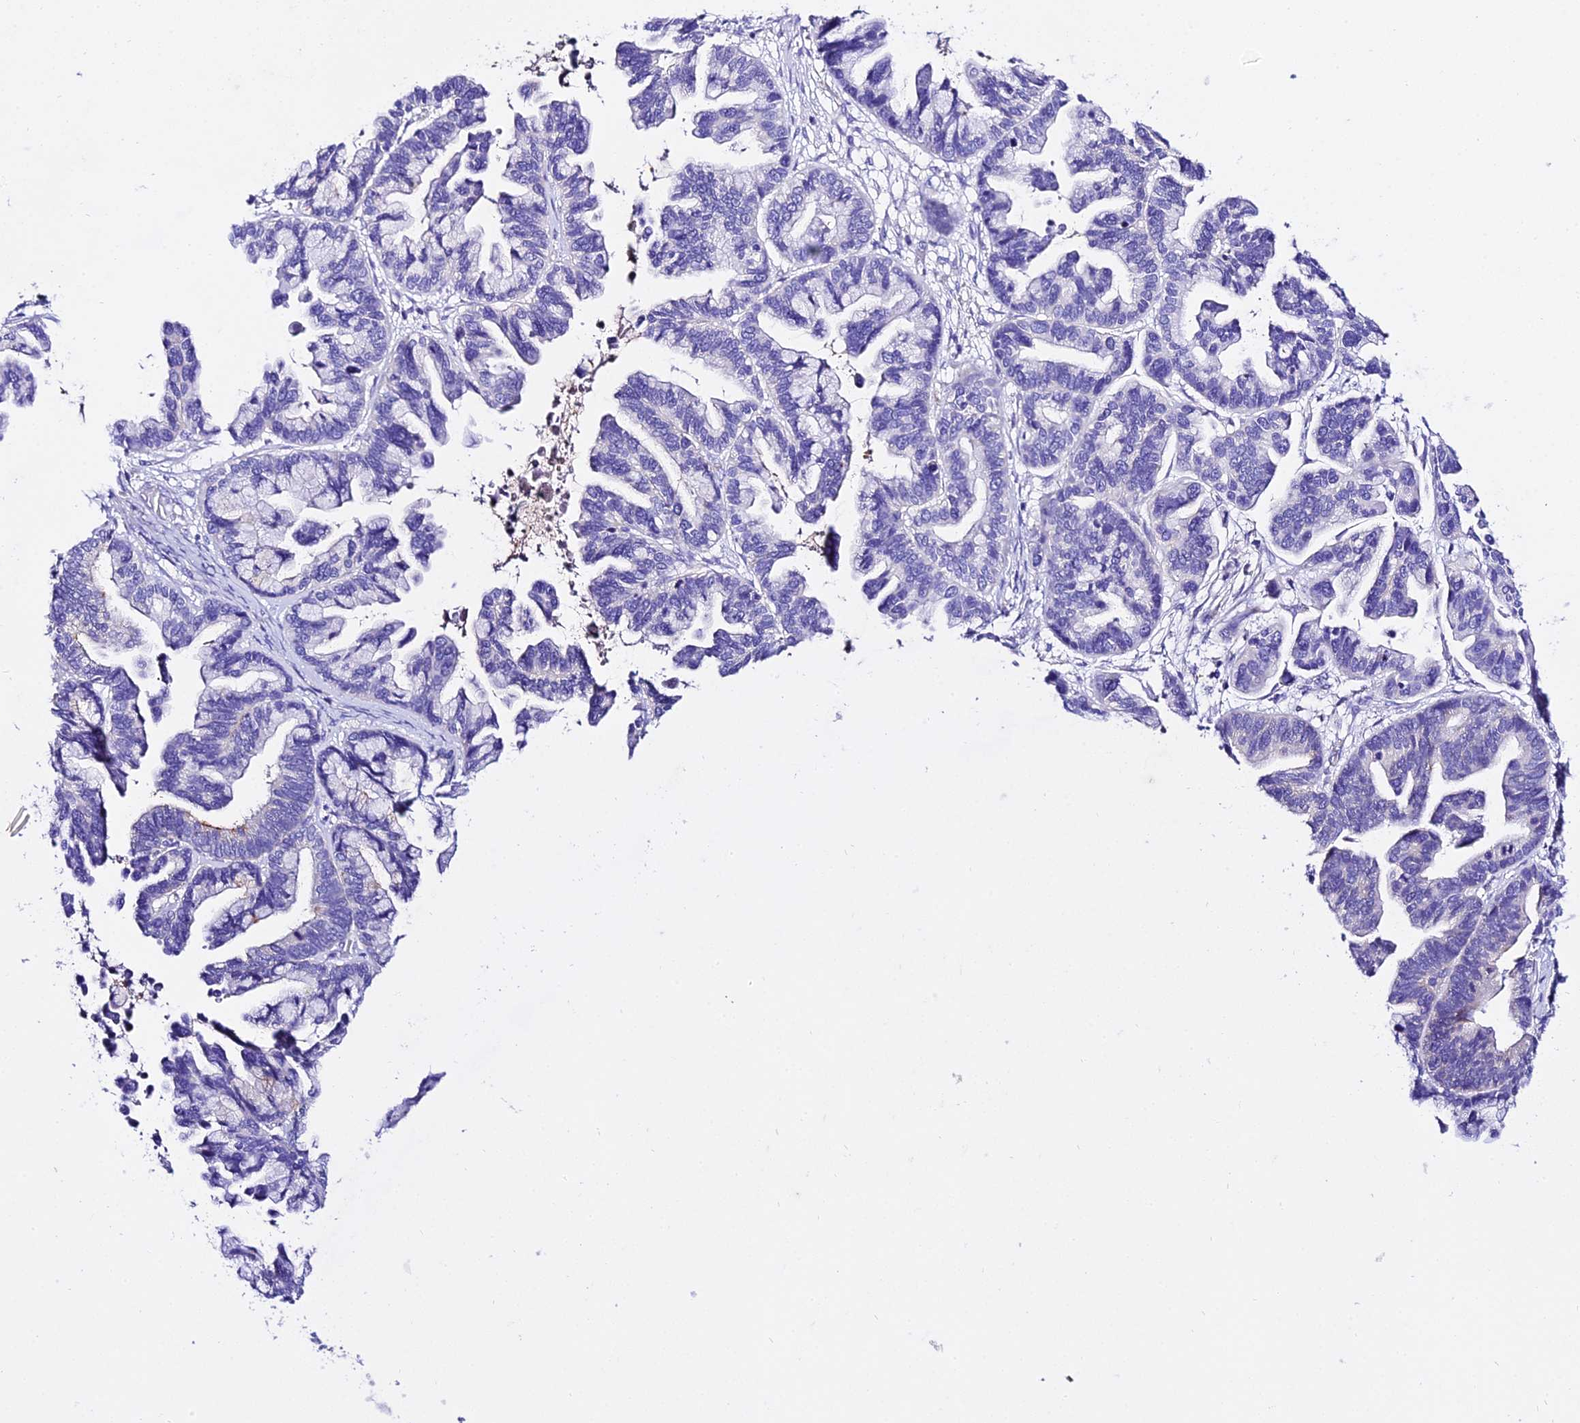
{"staining": {"intensity": "negative", "quantity": "none", "location": "none"}, "tissue": "ovarian cancer", "cell_type": "Tumor cells", "image_type": "cancer", "snomed": [{"axis": "morphology", "description": "Cystadenocarcinoma, serous, NOS"}, {"axis": "topography", "description": "Ovary"}], "caption": "Human ovarian cancer stained for a protein using IHC shows no staining in tumor cells.", "gene": "TMEM117", "patient": {"sex": "female", "age": 56}}